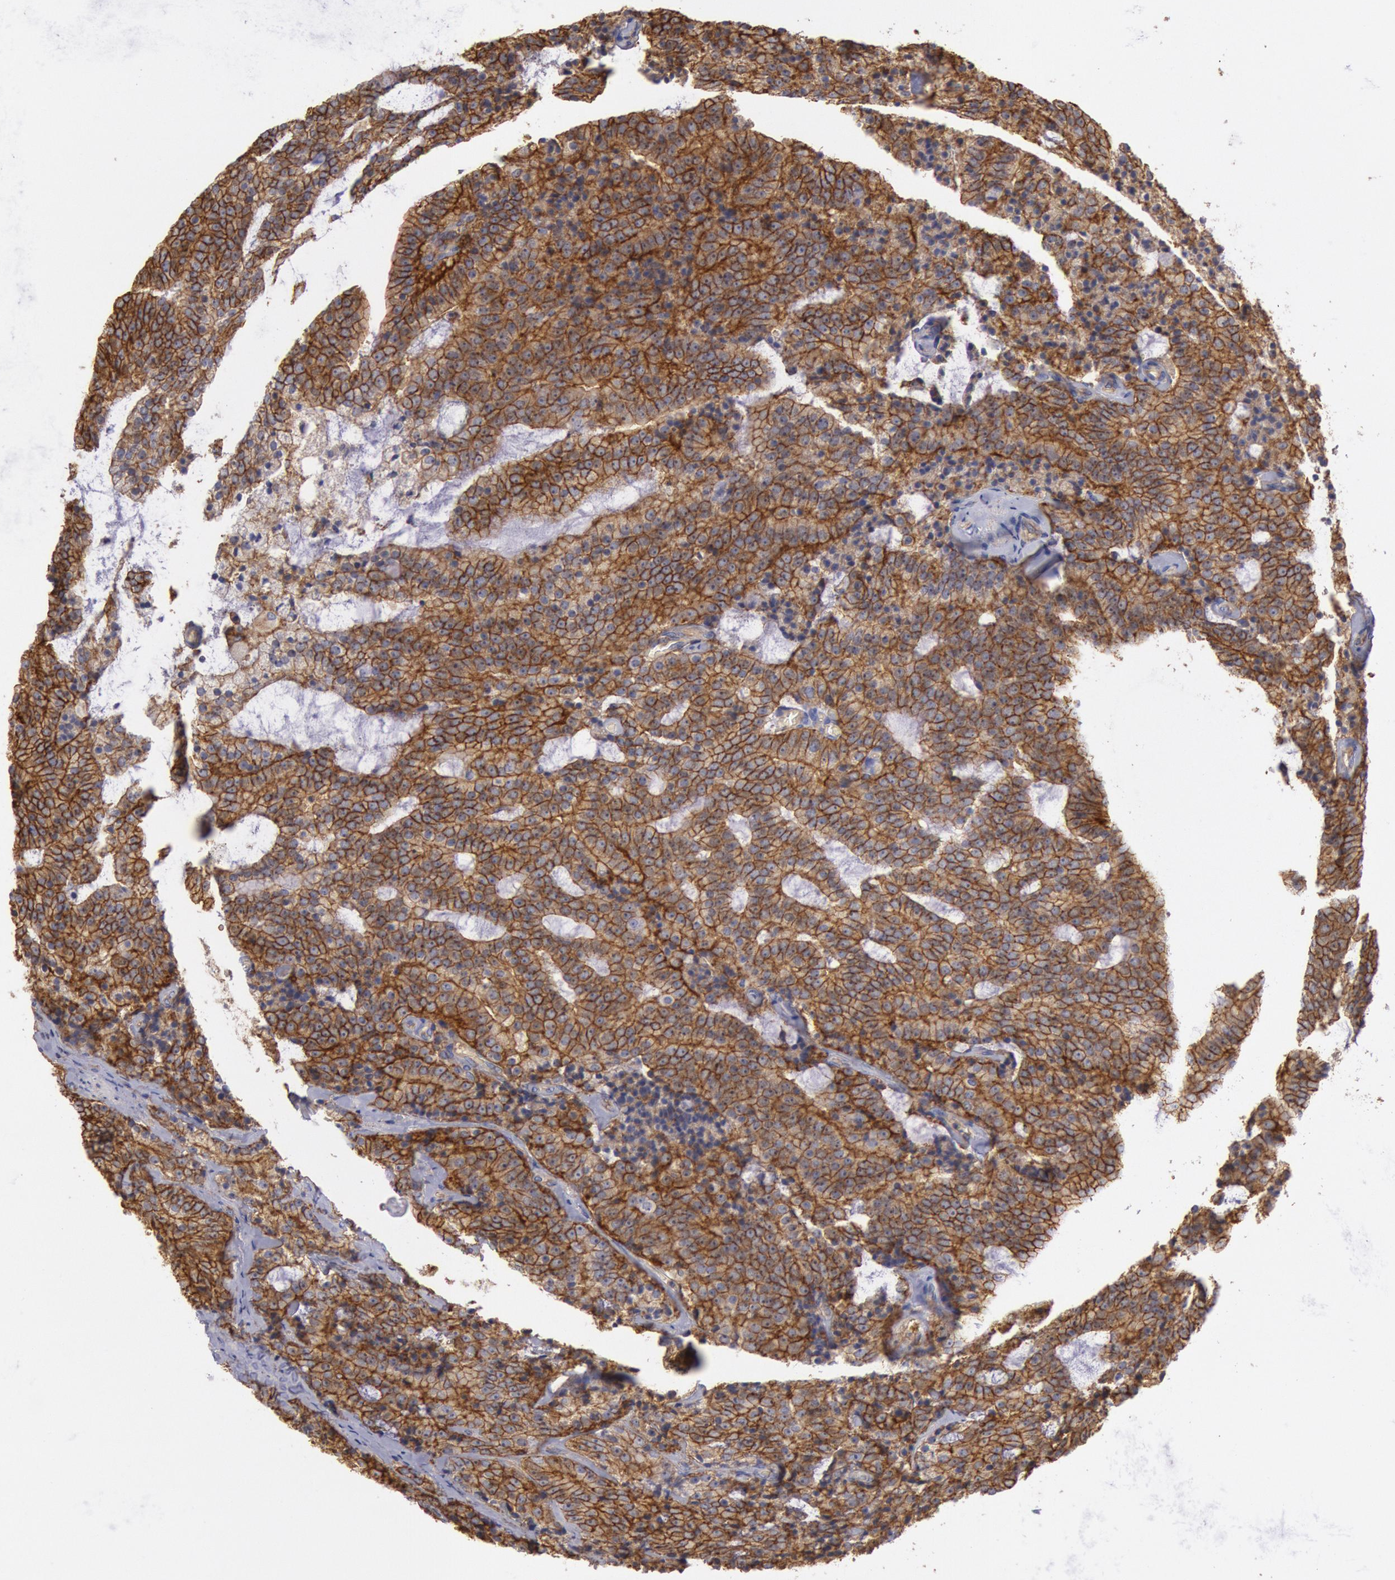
{"staining": {"intensity": "strong", "quantity": ">75%", "location": "cytoplasmic/membranous"}, "tissue": "prostate cancer", "cell_type": "Tumor cells", "image_type": "cancer", "snomed": [{"axis": "morphology", "description": "Adenocarcinoma, Medium grade"}, {"axis": "topography", "description": "Prostate"}], "caption": "IHC photomicrograph of neoplastic tissue: prostate cancer (adenocarcinoma (medium-grade)) stained using IHC exhibits high levels of strong protein expression localized specifically in the cytoplasmic/membranous of tumor cells, appearing as a cytoplasmic/membranous brown color.", "gene": "SNAP23", "patient": {"sex": "male", "age": 65}}